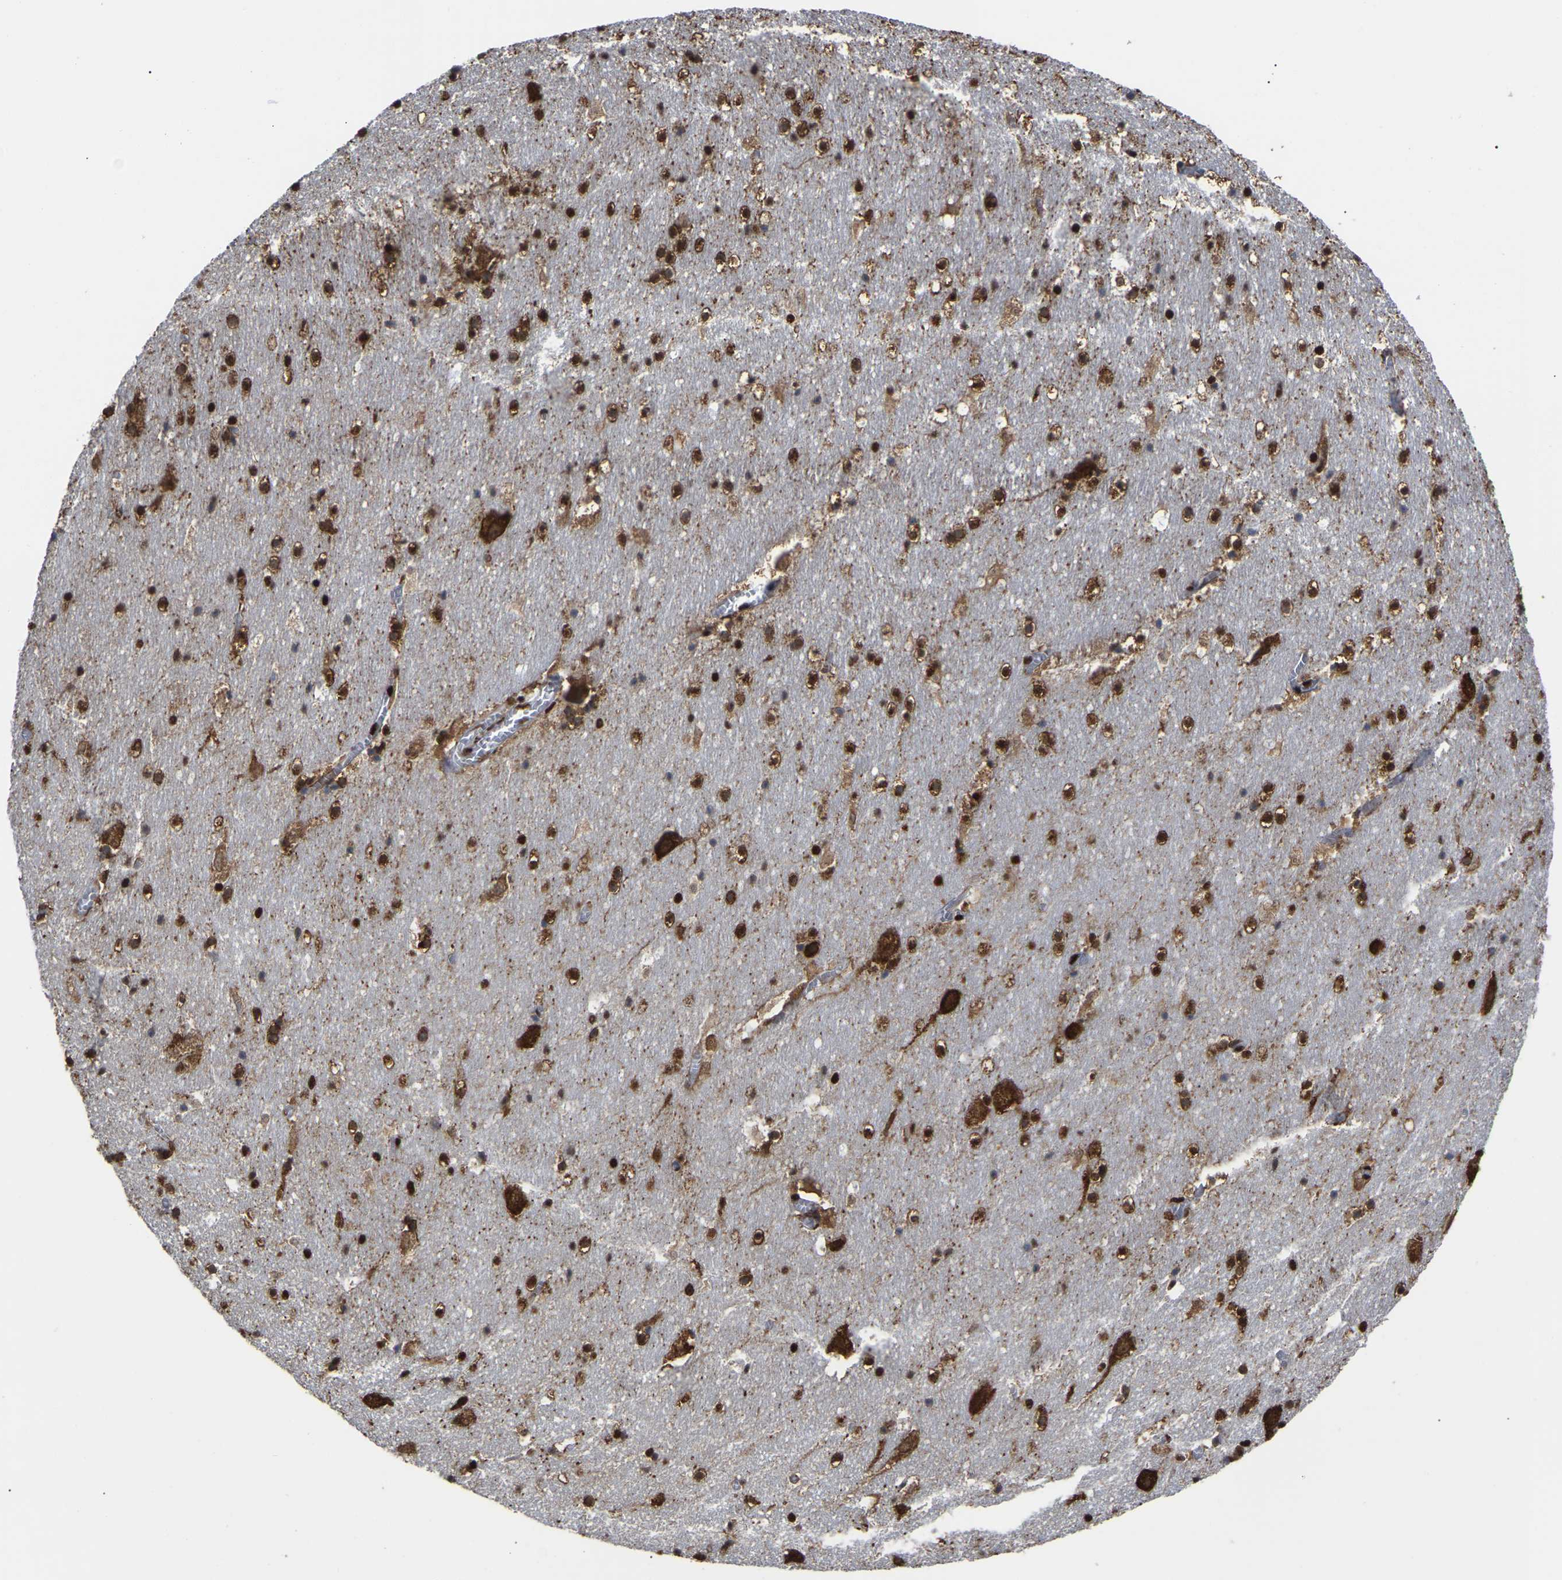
{"staining": {"intensity": "strong", "quantity": ">75%", "location": "nuclear"}, "tissue": "hippocampus", "cell_type": "Glial cells", "image_type": "normal", "snomed": [{"axis": "morphology", "description": "Normal tissue, NOS"}, {"axis": "topography", "description": "Hippocampus"}], "caption": "A brown stain highlights strong nuclear expression of a protein in glial cells of unremarkable human hippocampus. The staining was performed using DAB (3,3'-diaminobenzidine), with brown indicating positive protein expression. Nuclei are stained blue with hematoxylin.", "gene": "RBL2", "patient": {"sex": "male", "age": 45}}